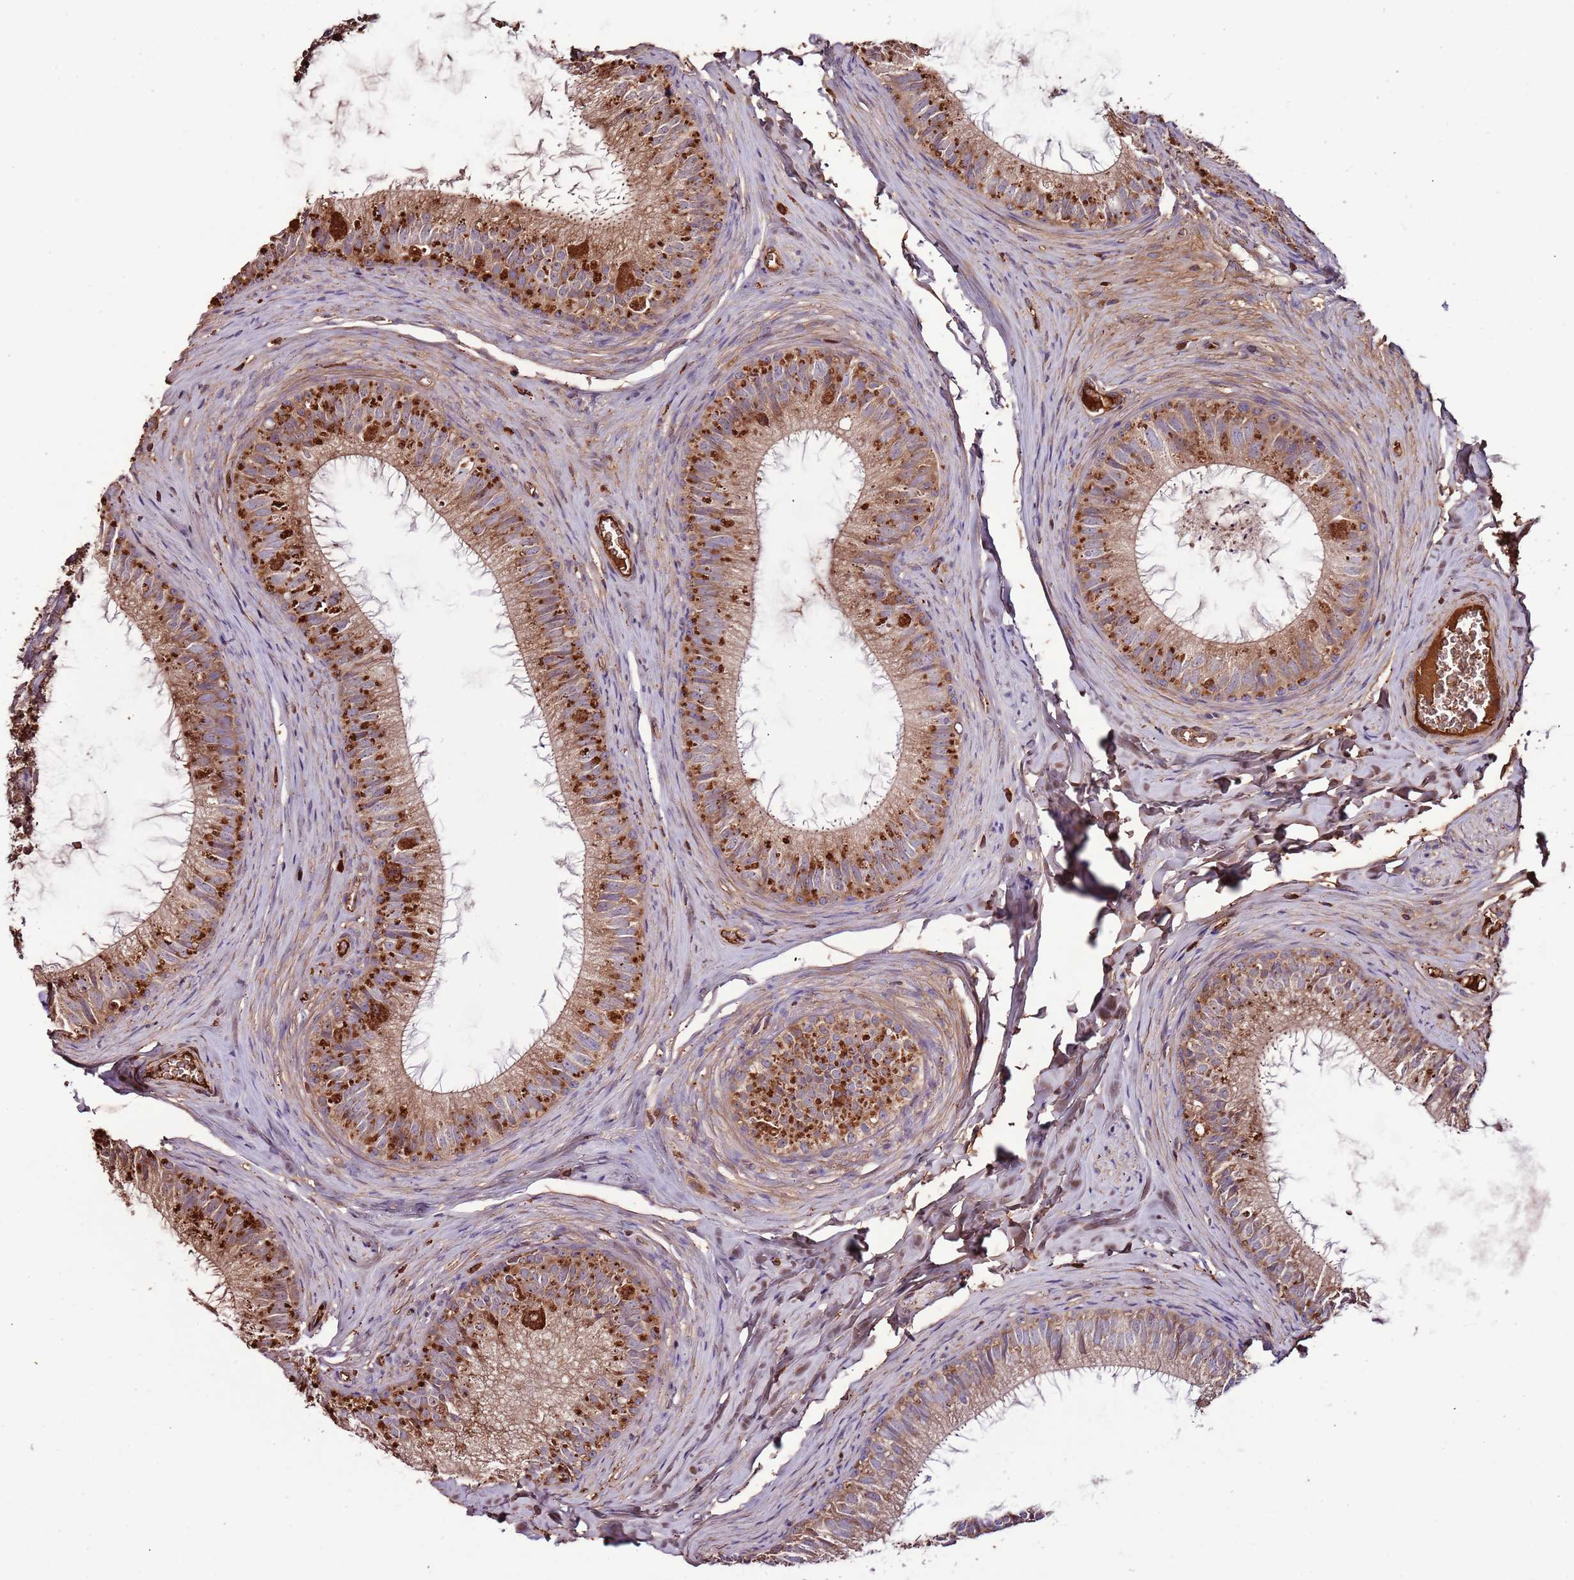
{"staining": {"intensity": "strong", "quantity": "25%-75%", "location": "cytoplasmic/membranous"}, "tissue": "epididymis", "cell_type": "Glandular cells", "image_type": "normal", "snomed": [{"axis": "morphology", "description": "Normal tissue, NOS"}, {"axis": "topography", "description": "Epididymis"}], "caption": "Glandular cells display strong cytoplasmic/membranous expression in approximately 25%-75% of cells in unremarkable epididymis.", "gene": "DENR", "patient": {"sex": "male", "age": 34}}